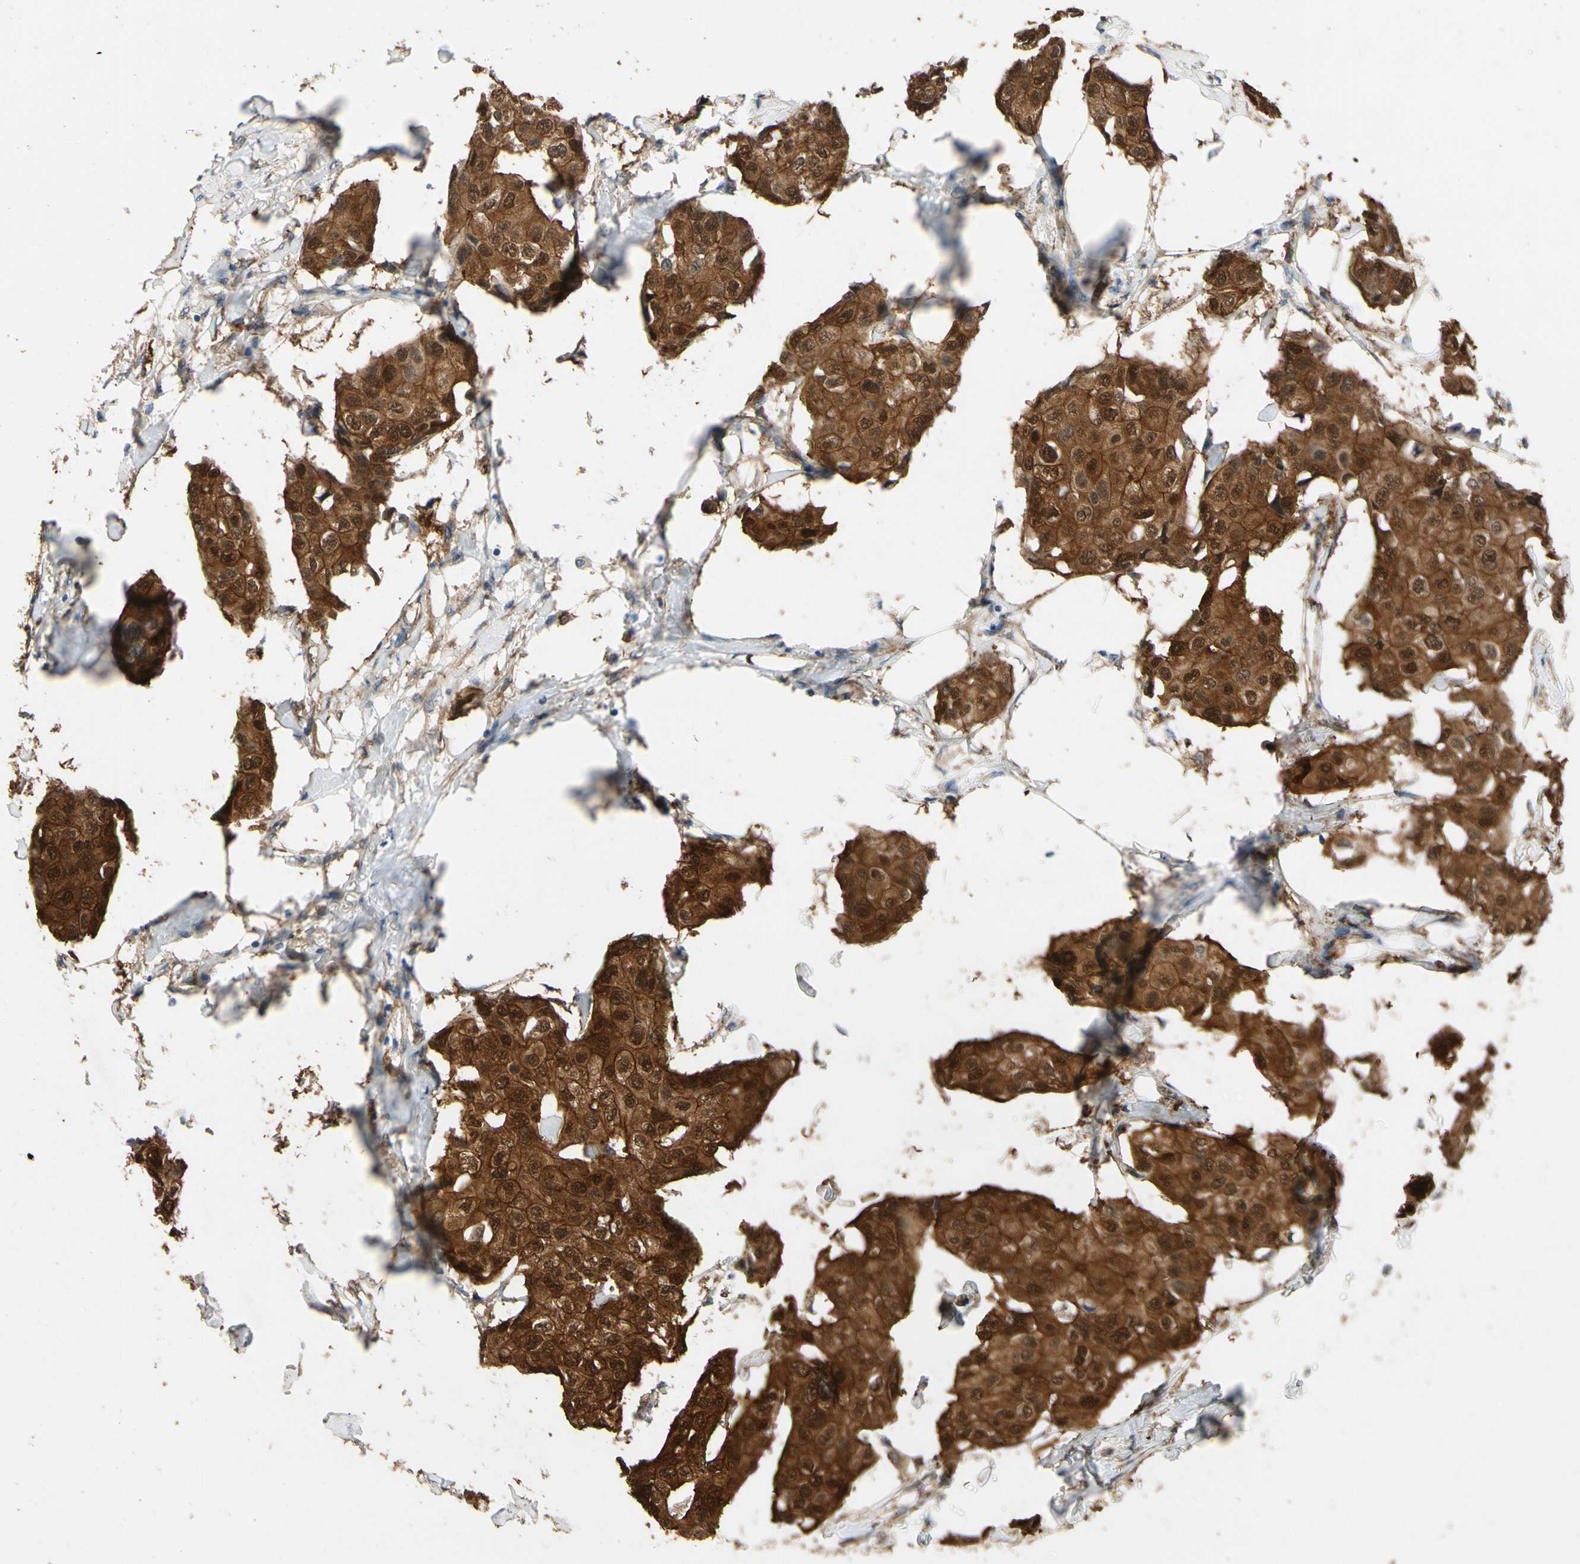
{"staining": {"intensity": "strong", "quantity": ">75%", "location": "cytoplasmic/membranous,nuclear"}, "tissue": "breast cancer", "cell_type": "Tumor cells", "image_type": "cancer", "snomed": [{"axis": "morphology", "description": "Duct carcinoma"}, {"axis": "topography", "description": "Breast"}], "caption": "Human infiltrating ductal carcinoma (breast) stained with a brown dye exhibits strong cytoplasmic/membranous and nuclear positive positivity in approximately >75% of tumor cells.", "gene": "CTTNBP2", "patient": {"sex": "female", "age": 80}}